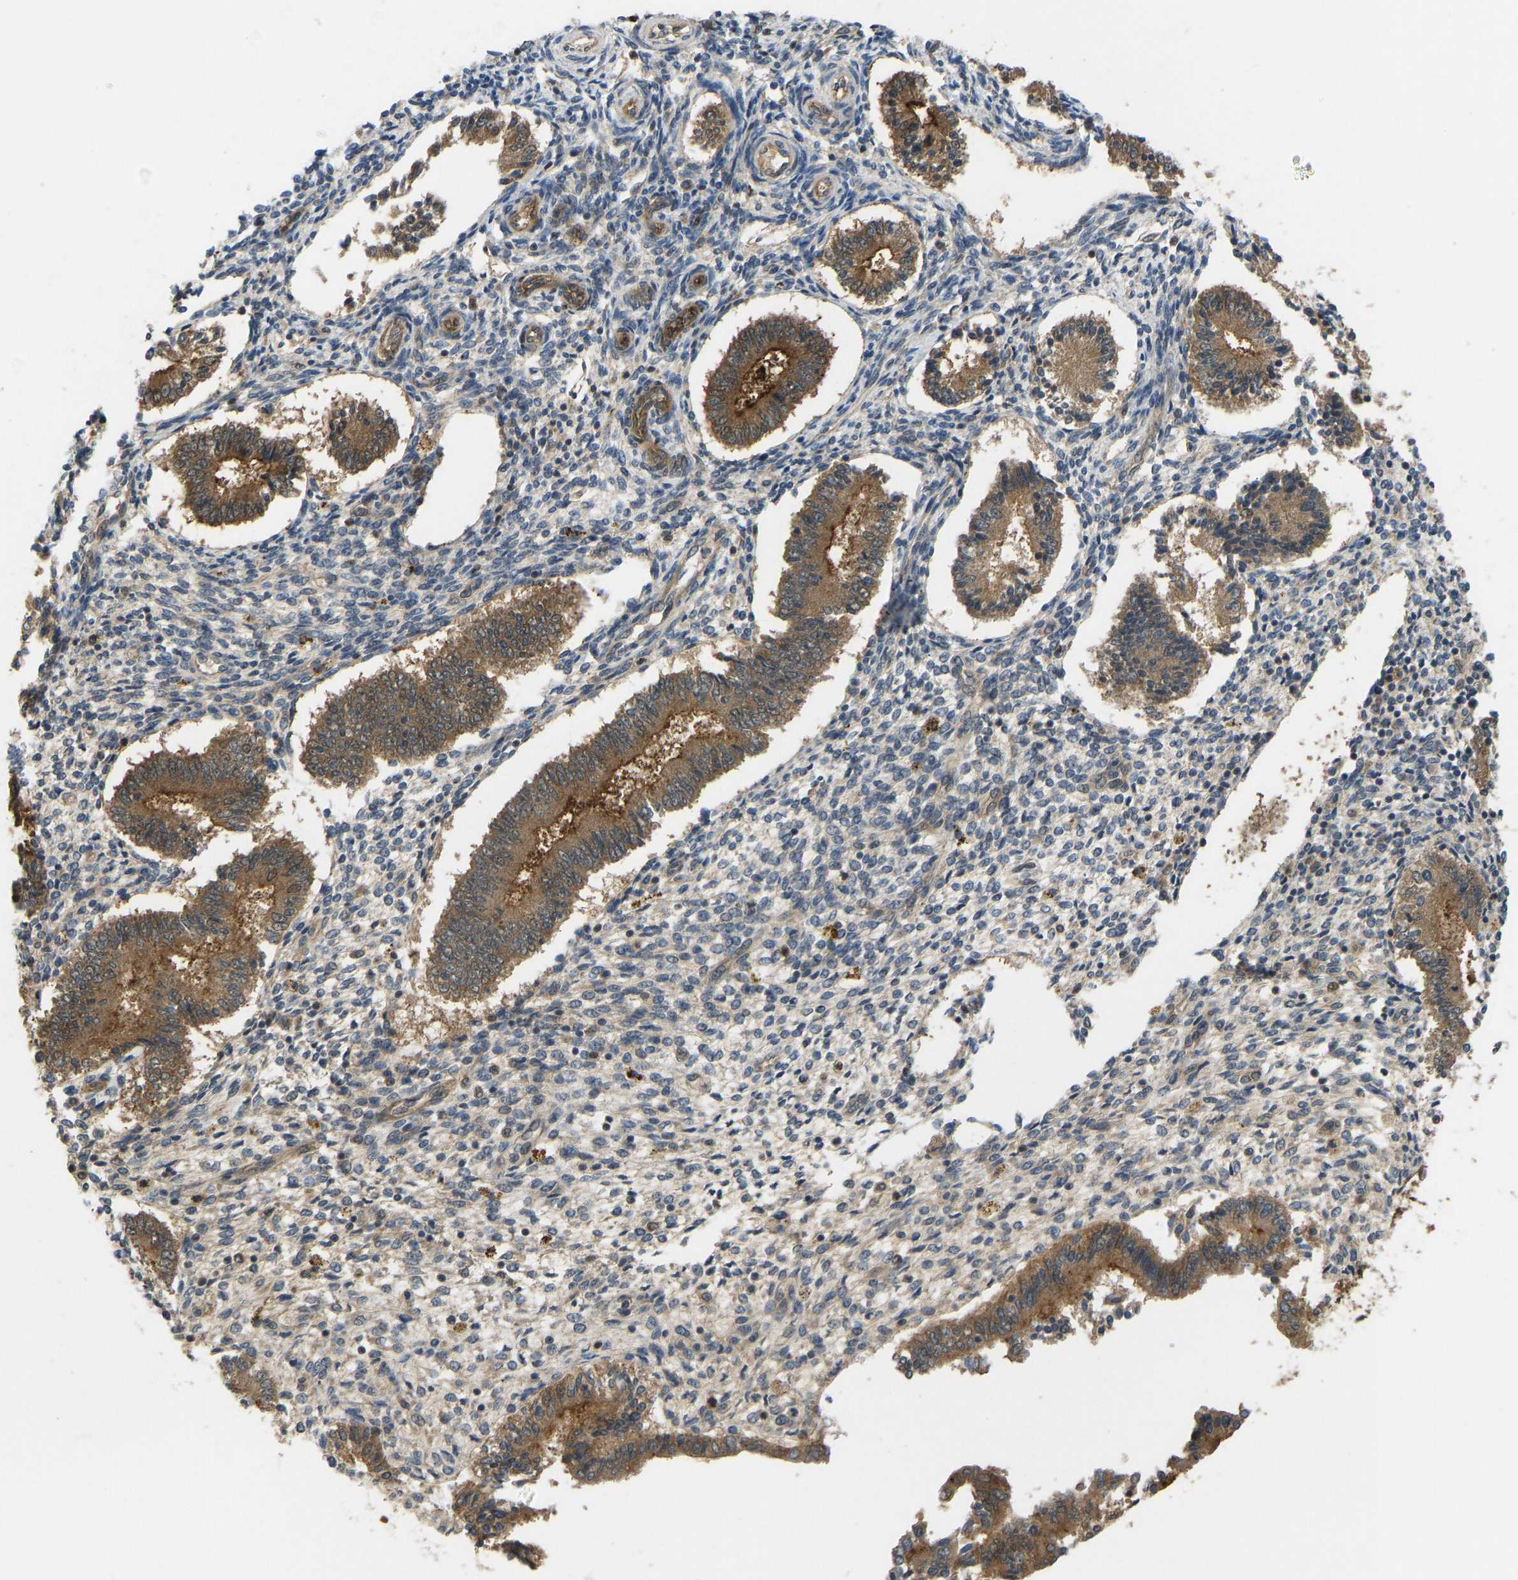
{"staining": {"intensity": "weak", "quantity": "<25%", "location": "cytoplasmic/membranous"}, "tissue": "endometrium", "cell_type": "Cells in endometrial stroma", "image_type": "normal", "snomed": [{"axis": "morphology", "description": "Normal tissue, NOS"}, {"axis": "topography", "description": "Endometrium"}], "caption": "IHC micrograph of benign human endometrium stained for a protein (brown), which reveals no expression in cells in endometrial stroma. (DAB (3,3'-diaminobenzidine) immunohistochemistry (IHC) visualized using brightfield microscopy, high magnification).", "gene": "CCT8", "patient": {"sex": "female", "age": 42}}